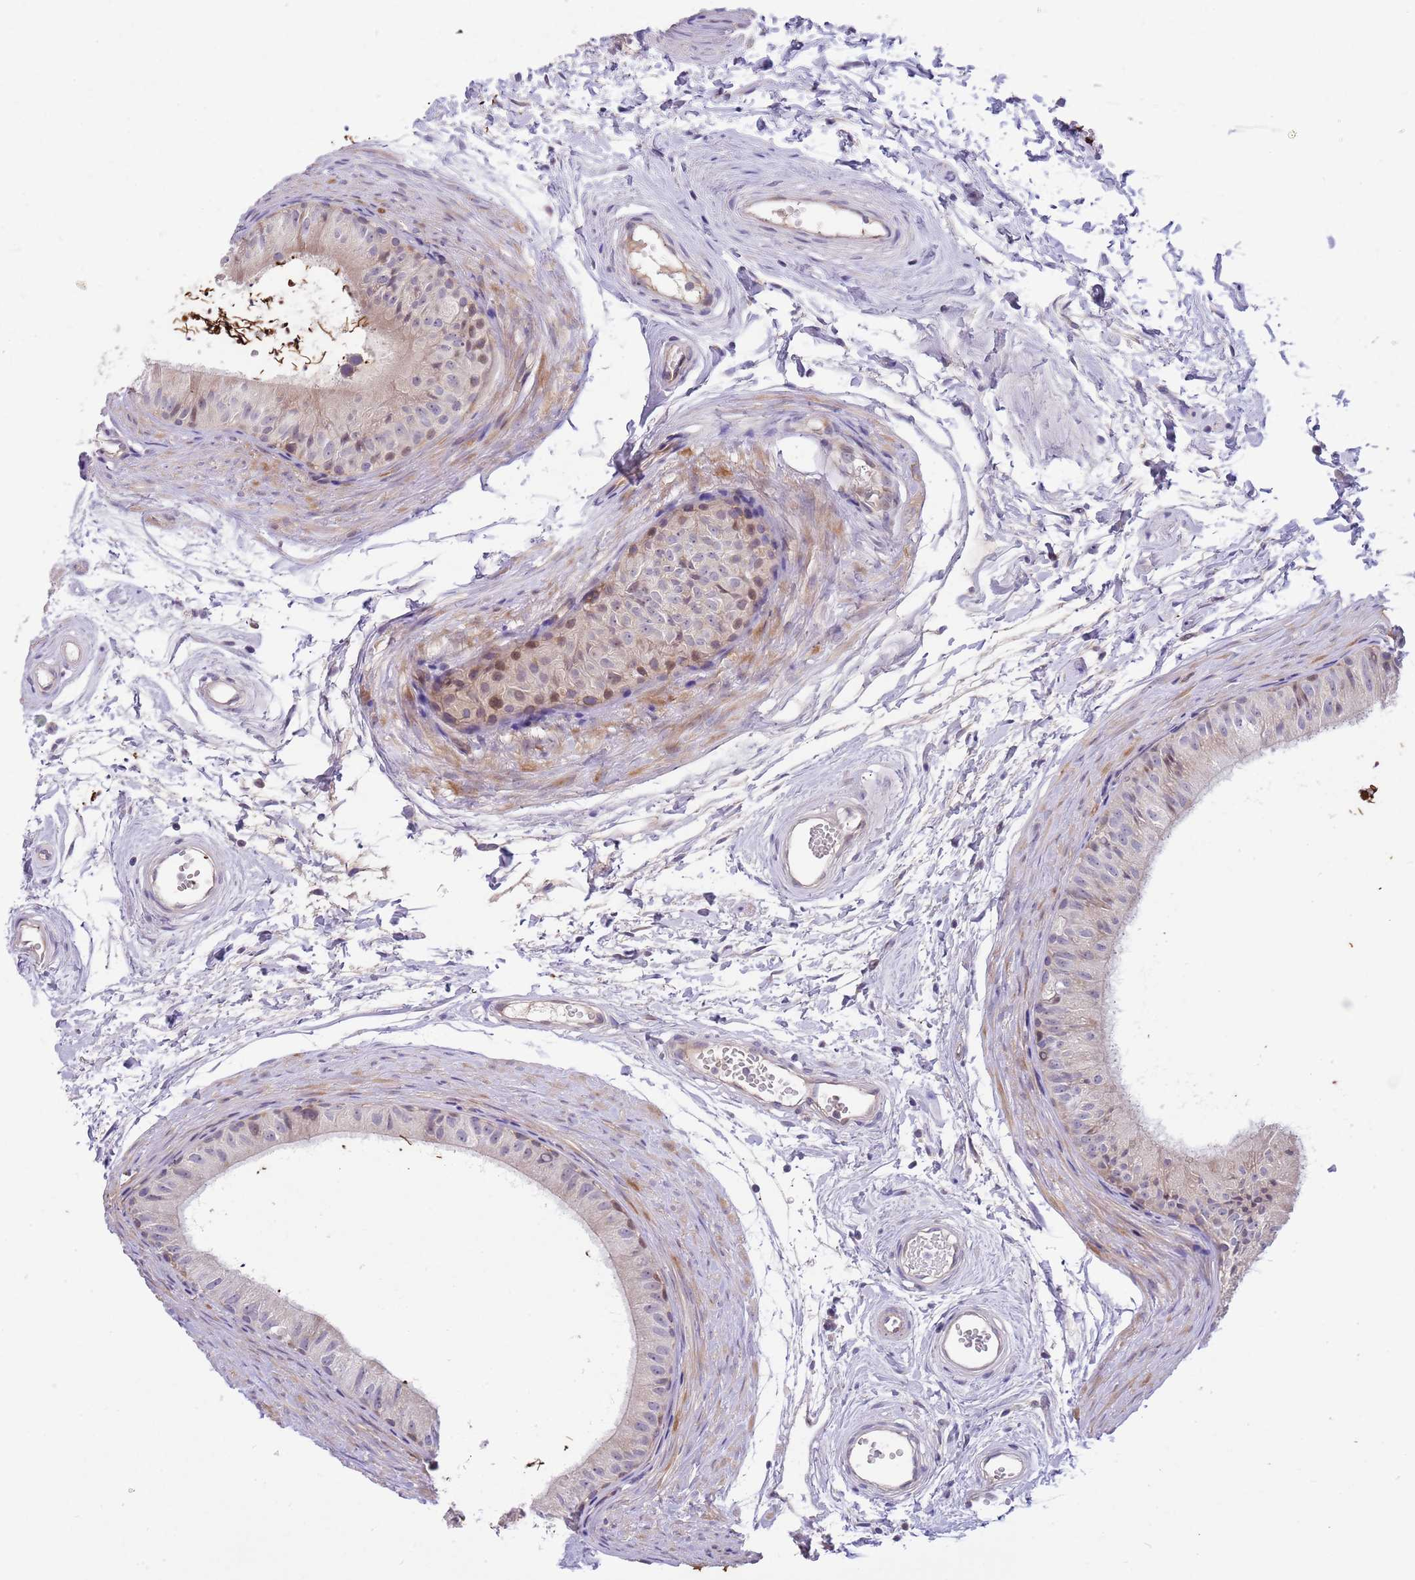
{"staining": {"intensity": "weak", "quantity": "<25%", "location": "cytoplasmic/membranous"}, "tissue": "epididymis", "cell_type": "Glandular cells", "image_type": "normal", "snomed": [{"axis": "morphology", "description": "Normal tissue, NOS"}, {"axis": "topography", "description": "Epididymis"}], "caption": "The IHC histopathology image has no significant expression in glandular cells of epididymis.", "gene": "CABYR", "patient": {"sex": "male", "age": 56}}